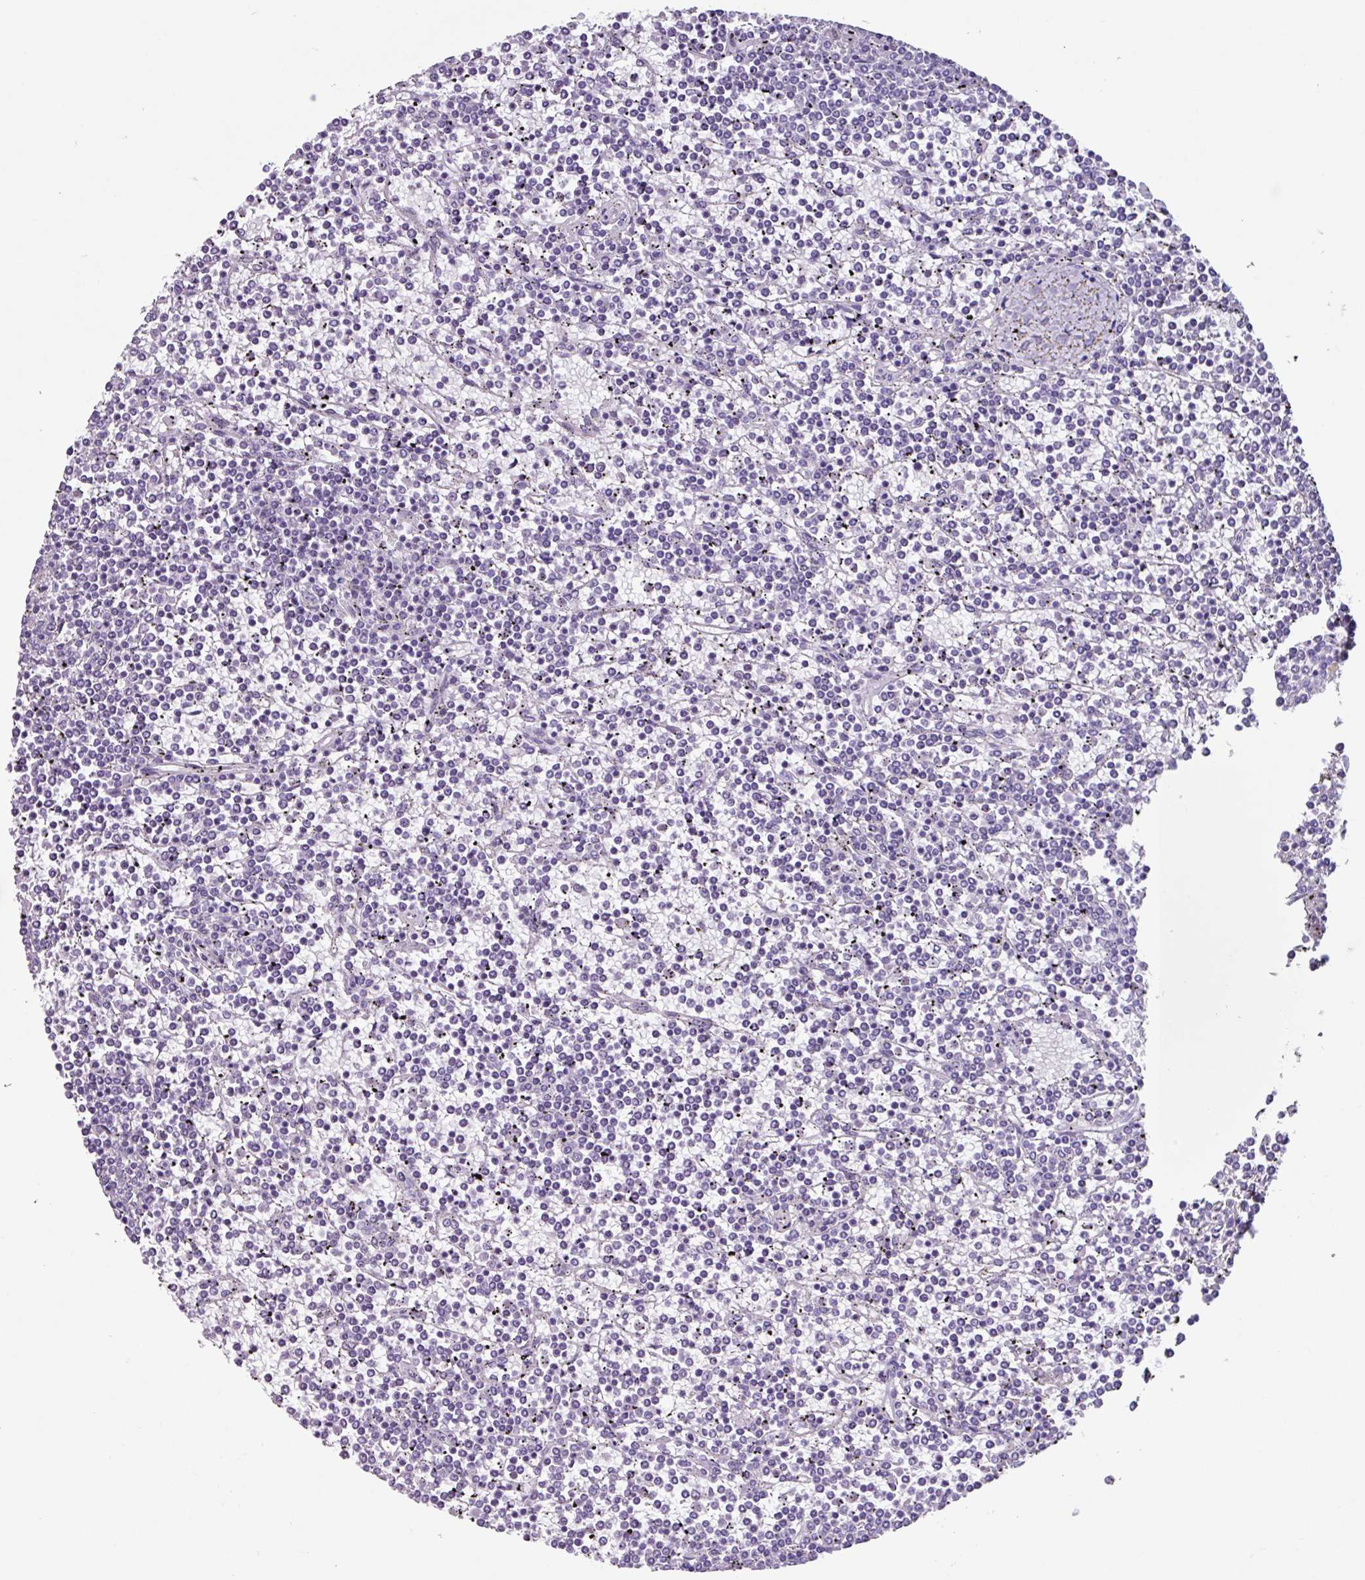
{"staining": {"intensity": "negative", "quantity": "none", "location": "none"}, "tissue": "lymphoma", "cell_type": "Tumor cells", "image_type": "cancer", "snomed": [{"axis": "morphology", "description": "Malignant lymphoma, non-Hodgkin's type, Low grade"}, {"axis": "topography", "description": "Spleen"}], "caption": "DAB immunohistochemical staining of human low-grade malignant lymphoma, non-Hodgkin's type displays no significant expression in tumor cells.", "gene": "OTX1", "patient": {"sex": "female", "age": 19}}